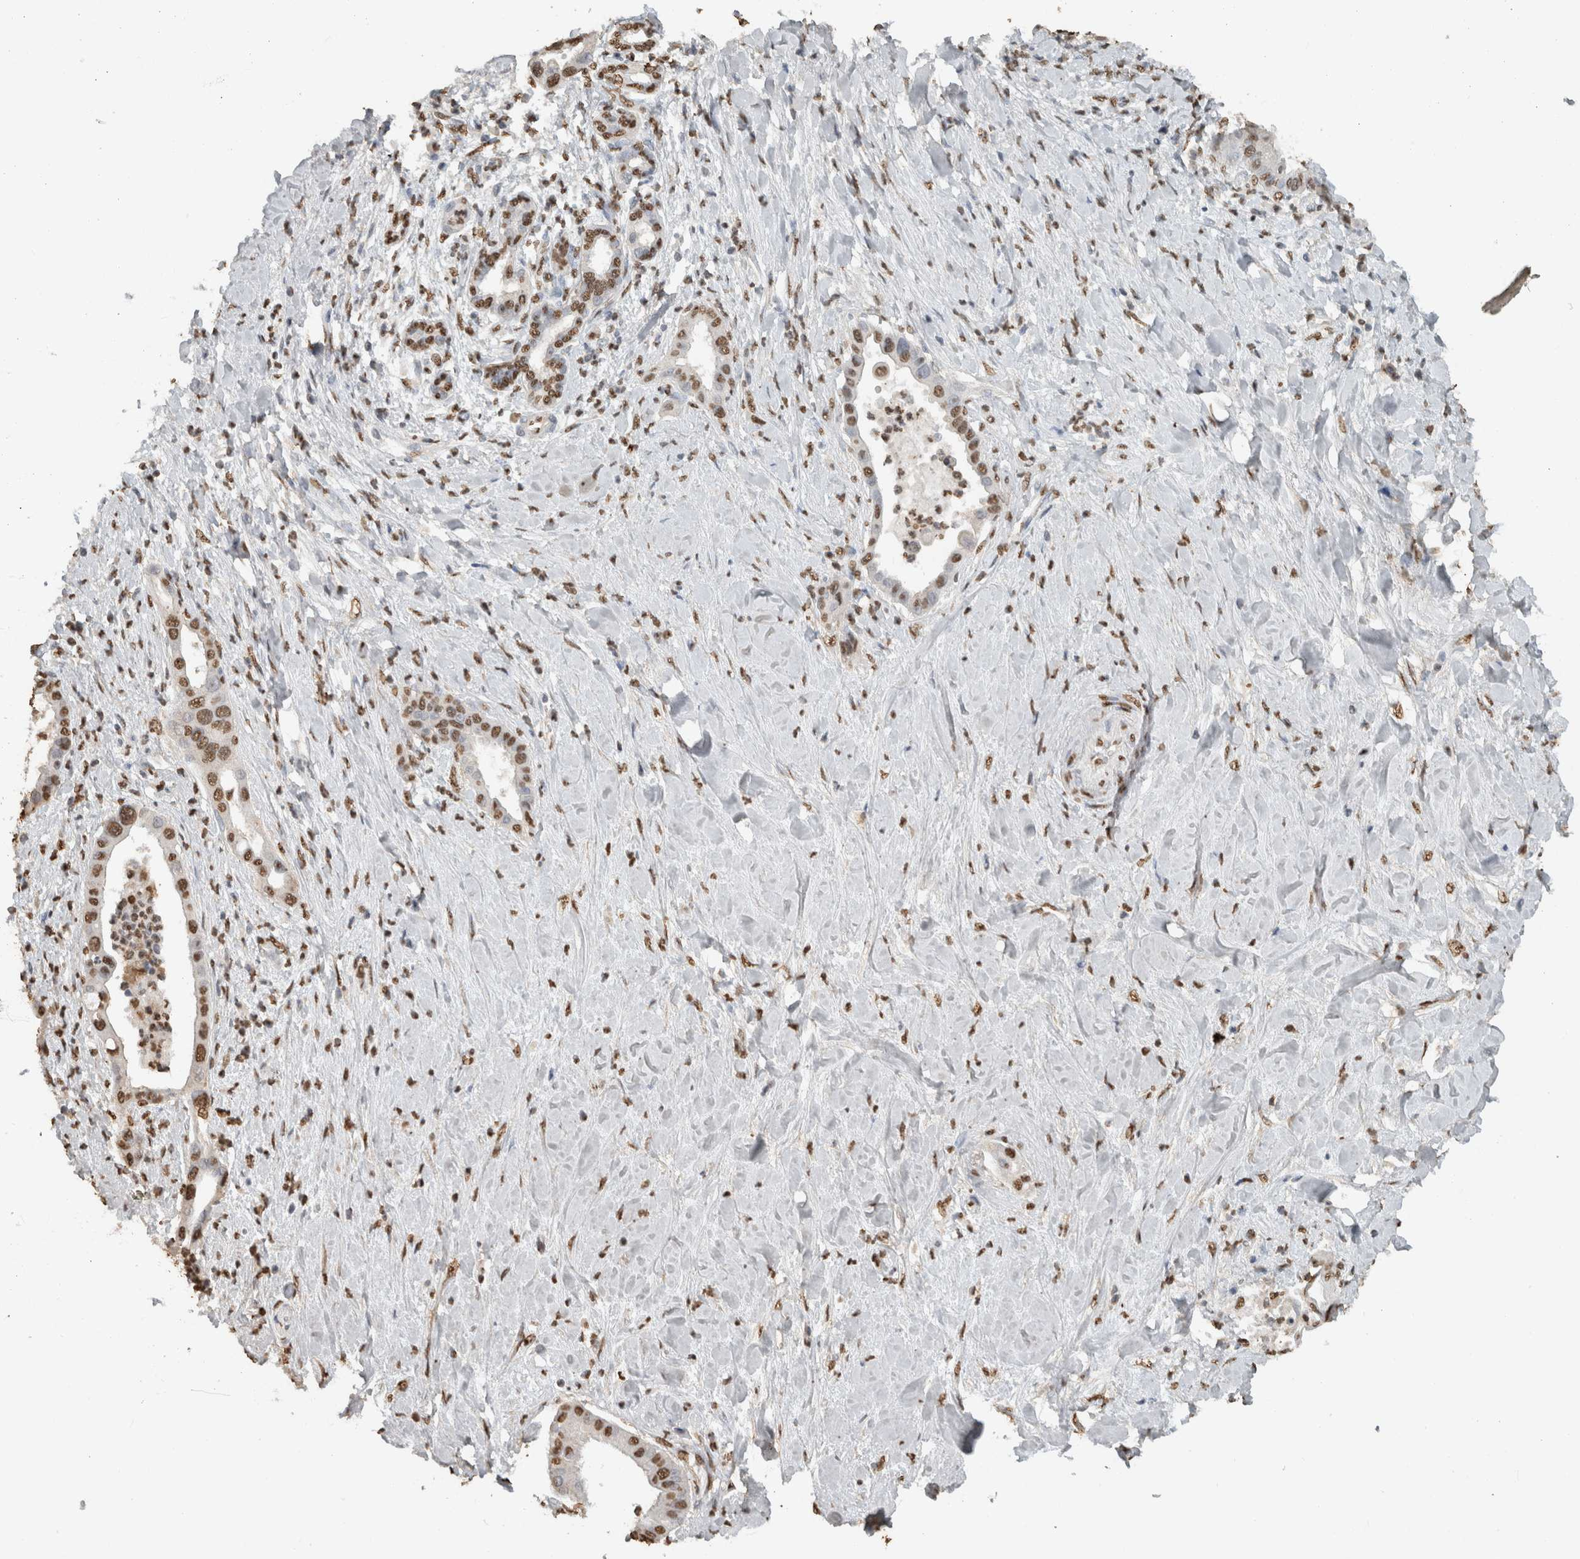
{"staining": {"intensity": "moderate", "quantity": ">75%", "location": "nuclear"}, "tissue": "liver cancer", "cell_type": "Tumor cells", "image_type": "cancer", "snomed": [{"axis": "morphology", "description": "Cholangiocarcinoma"}, {"axis": "topography", "description": "Liver"}], "caption": "Protein expression analysis of human liver cholangiocarcinoma reveals moderate nuclear expression in approximately >75% of tumor cells.", "gene": "HAND2", "patient": {"sex": "female", "age": 54}}